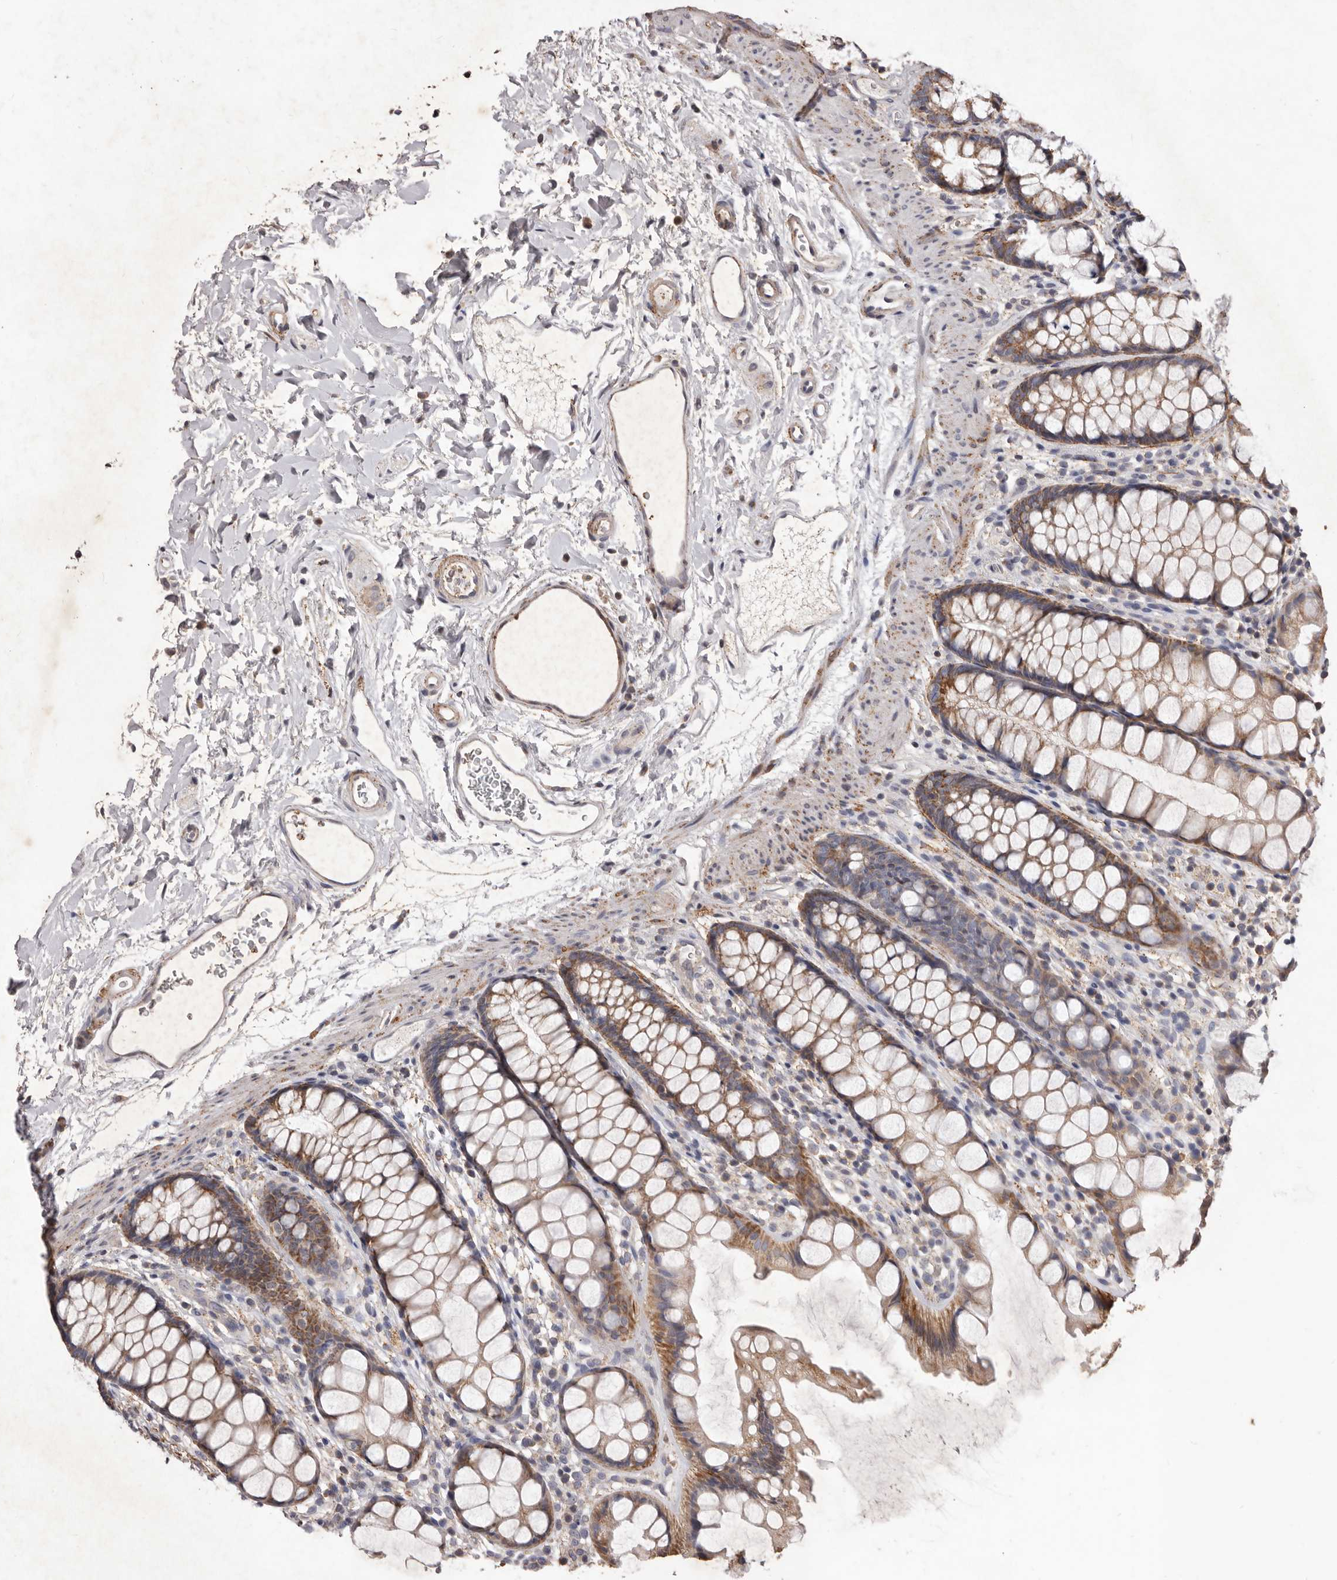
{"staining": {"intensity": "moderate", "quantity": ">75%", "location": "cytoplasmic/membranous"}, "tissue": "rectum", "cell_type": "Glandular cells", "image_type": "normal", "snomed": [{"axis": "morphology", "description": "Normal tissue, NOS"}, {"axis": "topography", "description": "Rectum"}], "caption": "Protein expression analysis of normal rectum demonstrates moderate cytoplasmic/membranous staining in approximately >75% of glandular cells.", "gene": "CXCL14", "patient": {"sex": "female", "age": 65}}